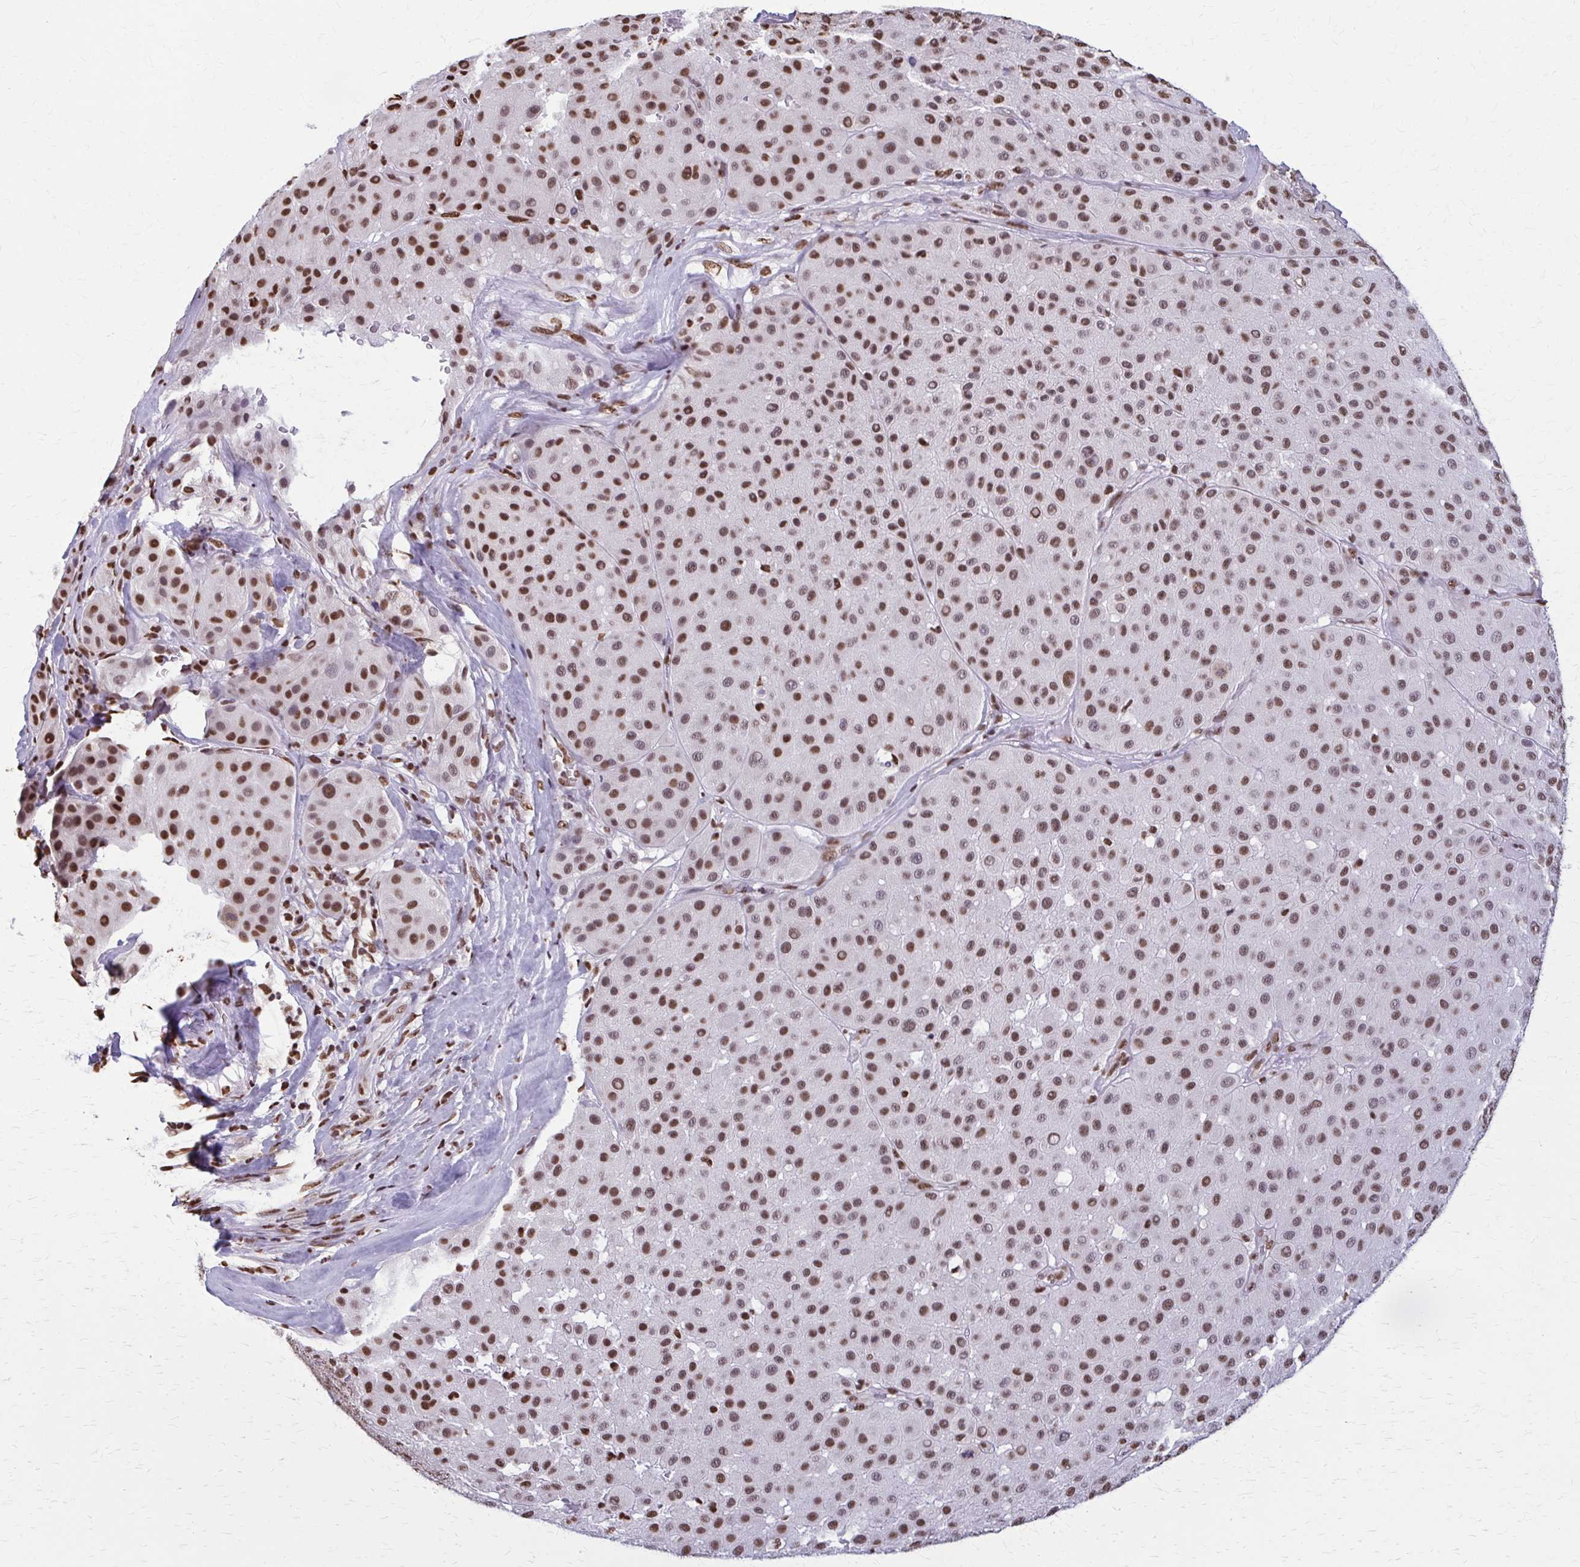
{"staining": {"intensity": "moderate", "quantity": ">75%", "location": "nuclear"}, "tissue": "melanoma", "cell_type": "Tumor cells", "image_type": "cancer", "snomed": [{"axis": "morphology", "description": "Malignant melanoma, Metastatic site"}, {"axis": "topography", "description": "Smooth muscle"}], "caption": "Malignant melanoma (metastatic site) stained with a protein marker exhibits moderate staining in tumor cells.", "gene": "SNRPA", "patient": {"sex": "male", "age": 41}}